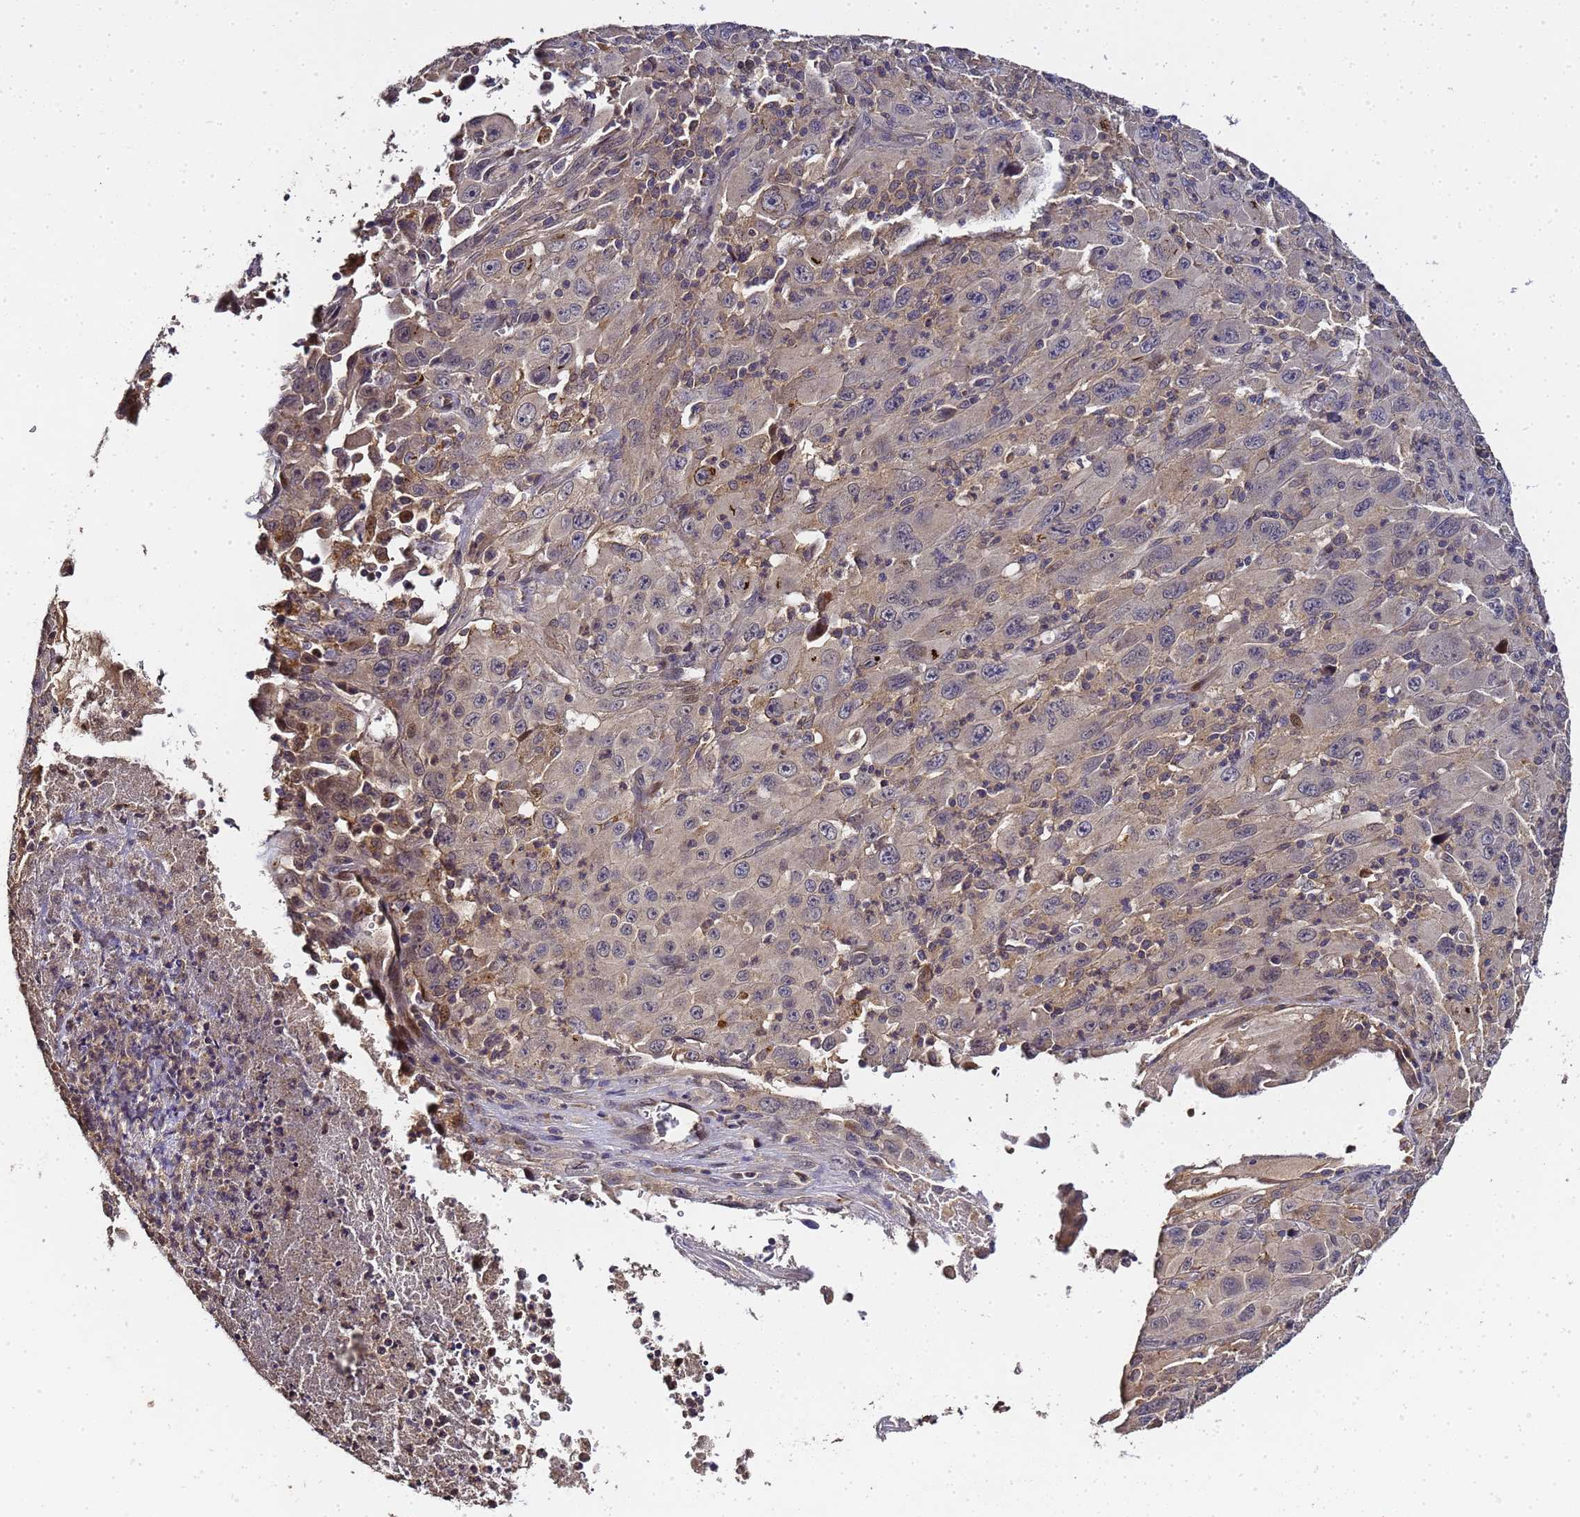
{"staining": {"intensity": "weak", "quantity": "<25%", "location": "cytoplasmic/membranous"}, "tissue": "melanoma", "cell_type": "Tumor cells", "image_type": "cancer", "snomed": [{"axis": "morphology", "description": "Malignant melanoma, Metastatic site"}, {"axis": "topography", "description": "Skin"}], "caption": "High power microscopy image of an immunohistochemistry image of melanoma, revealing no significant positivity in tumor cells. (DAB immunohistochemistry visualized using brightfield microscopy, high magnification).", "gene": "LGI4", "patient": {"sex": "female", "age": 56}}